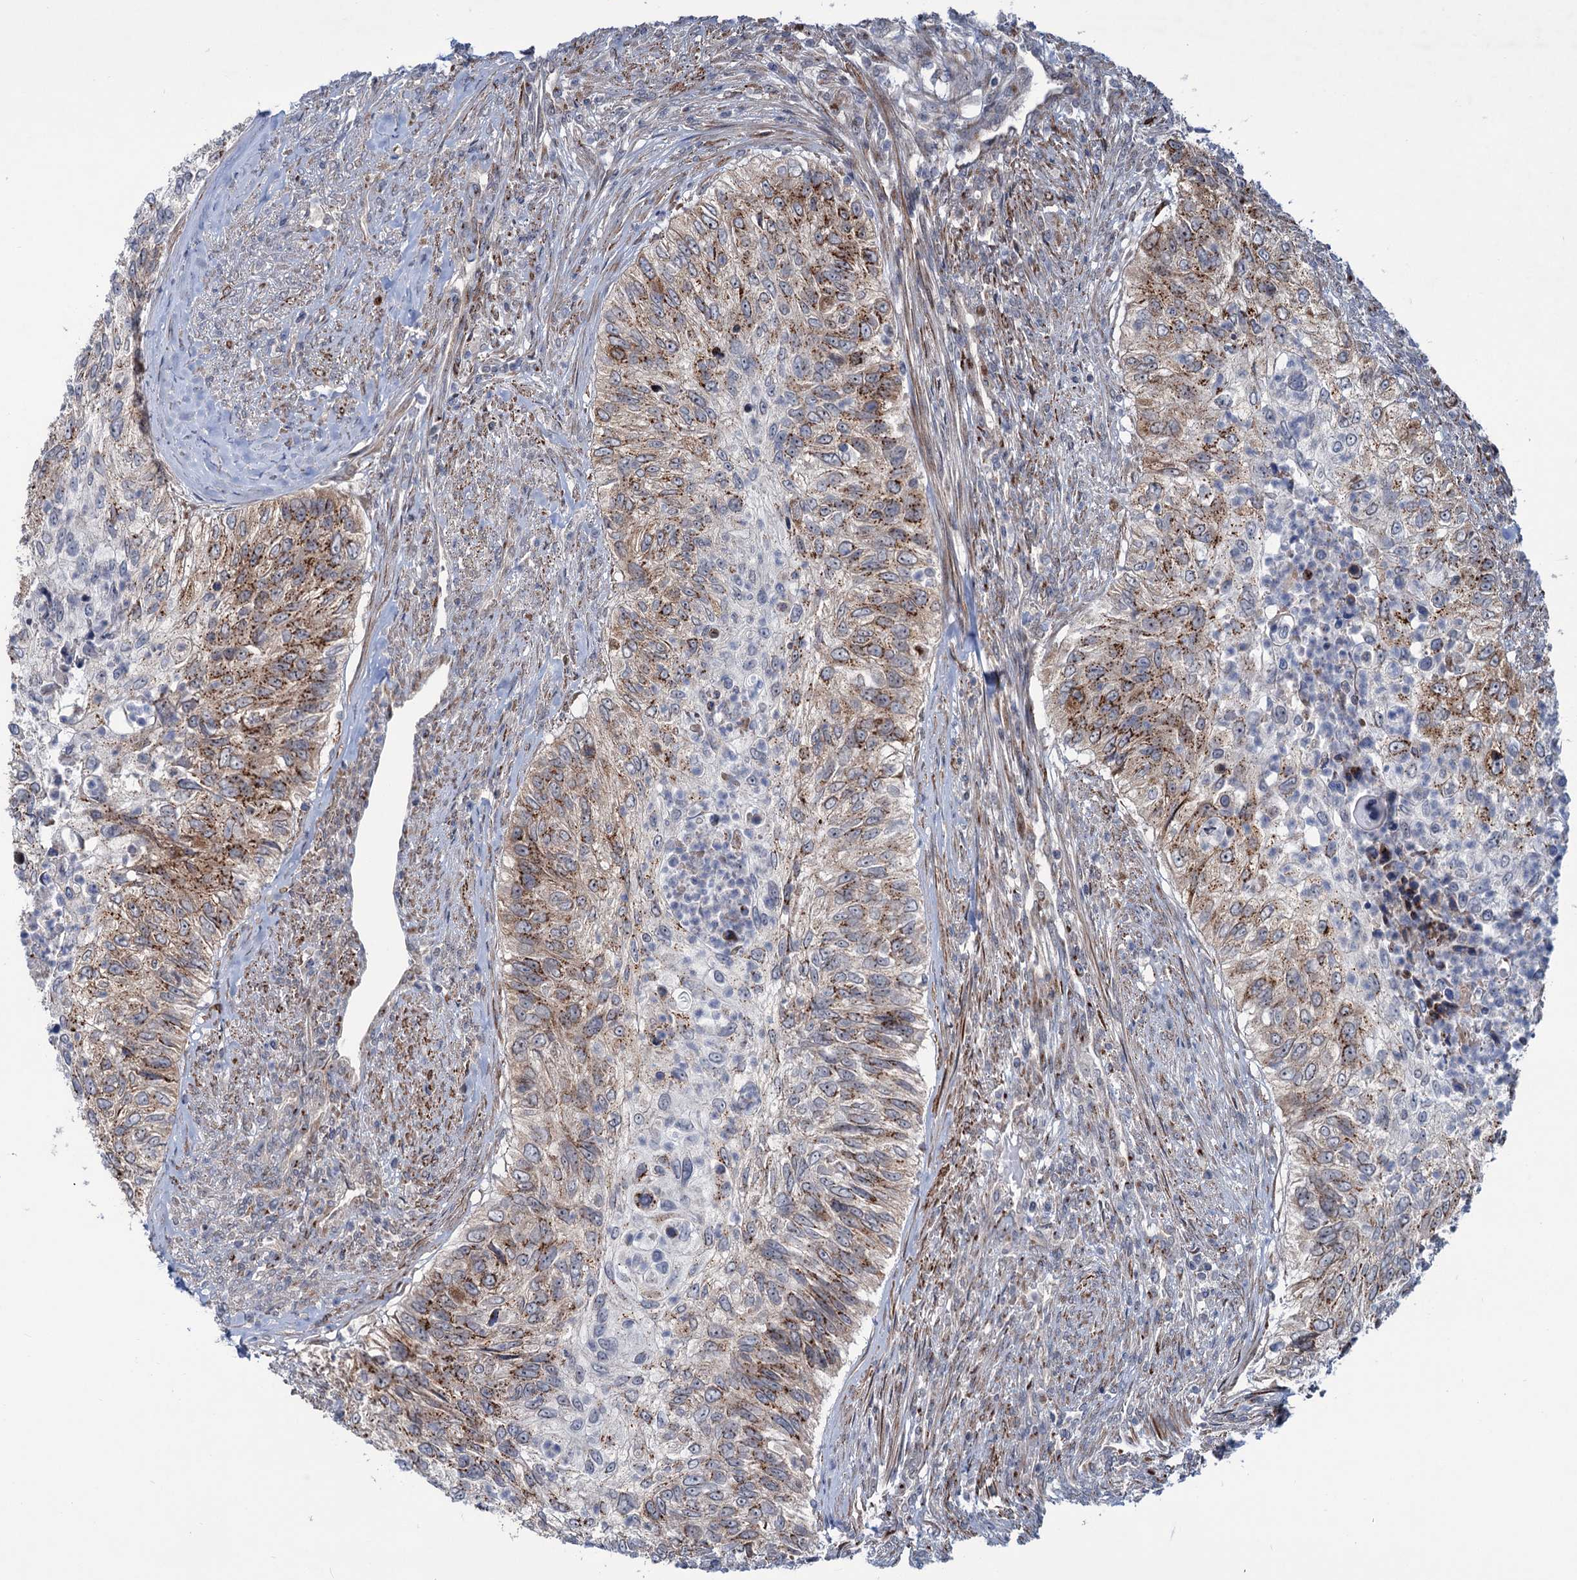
{"staining": {"intensity": "moderate", "quantity": ">75%", "location": "cytoplasmic/membranous"}, "tissue": "urothelial cancer", "cell_type": "Tumor cells", "image_type": "cancer", "snomed": [{"axis": "morphology", "description": "Urothelial carcinoma, High grade"}, {"axis": "topography", "description": "Urinary bladder"}], "caption": "Immunohistochemistry (DAB) staining of high-grade urothelial carcinoma demonstrates moderate cytoplasmic/membranous protein positivity in approximately >75% of tumor cells.", "gene": "ELP4", "patient": {"sex": "female", "age": 60}}